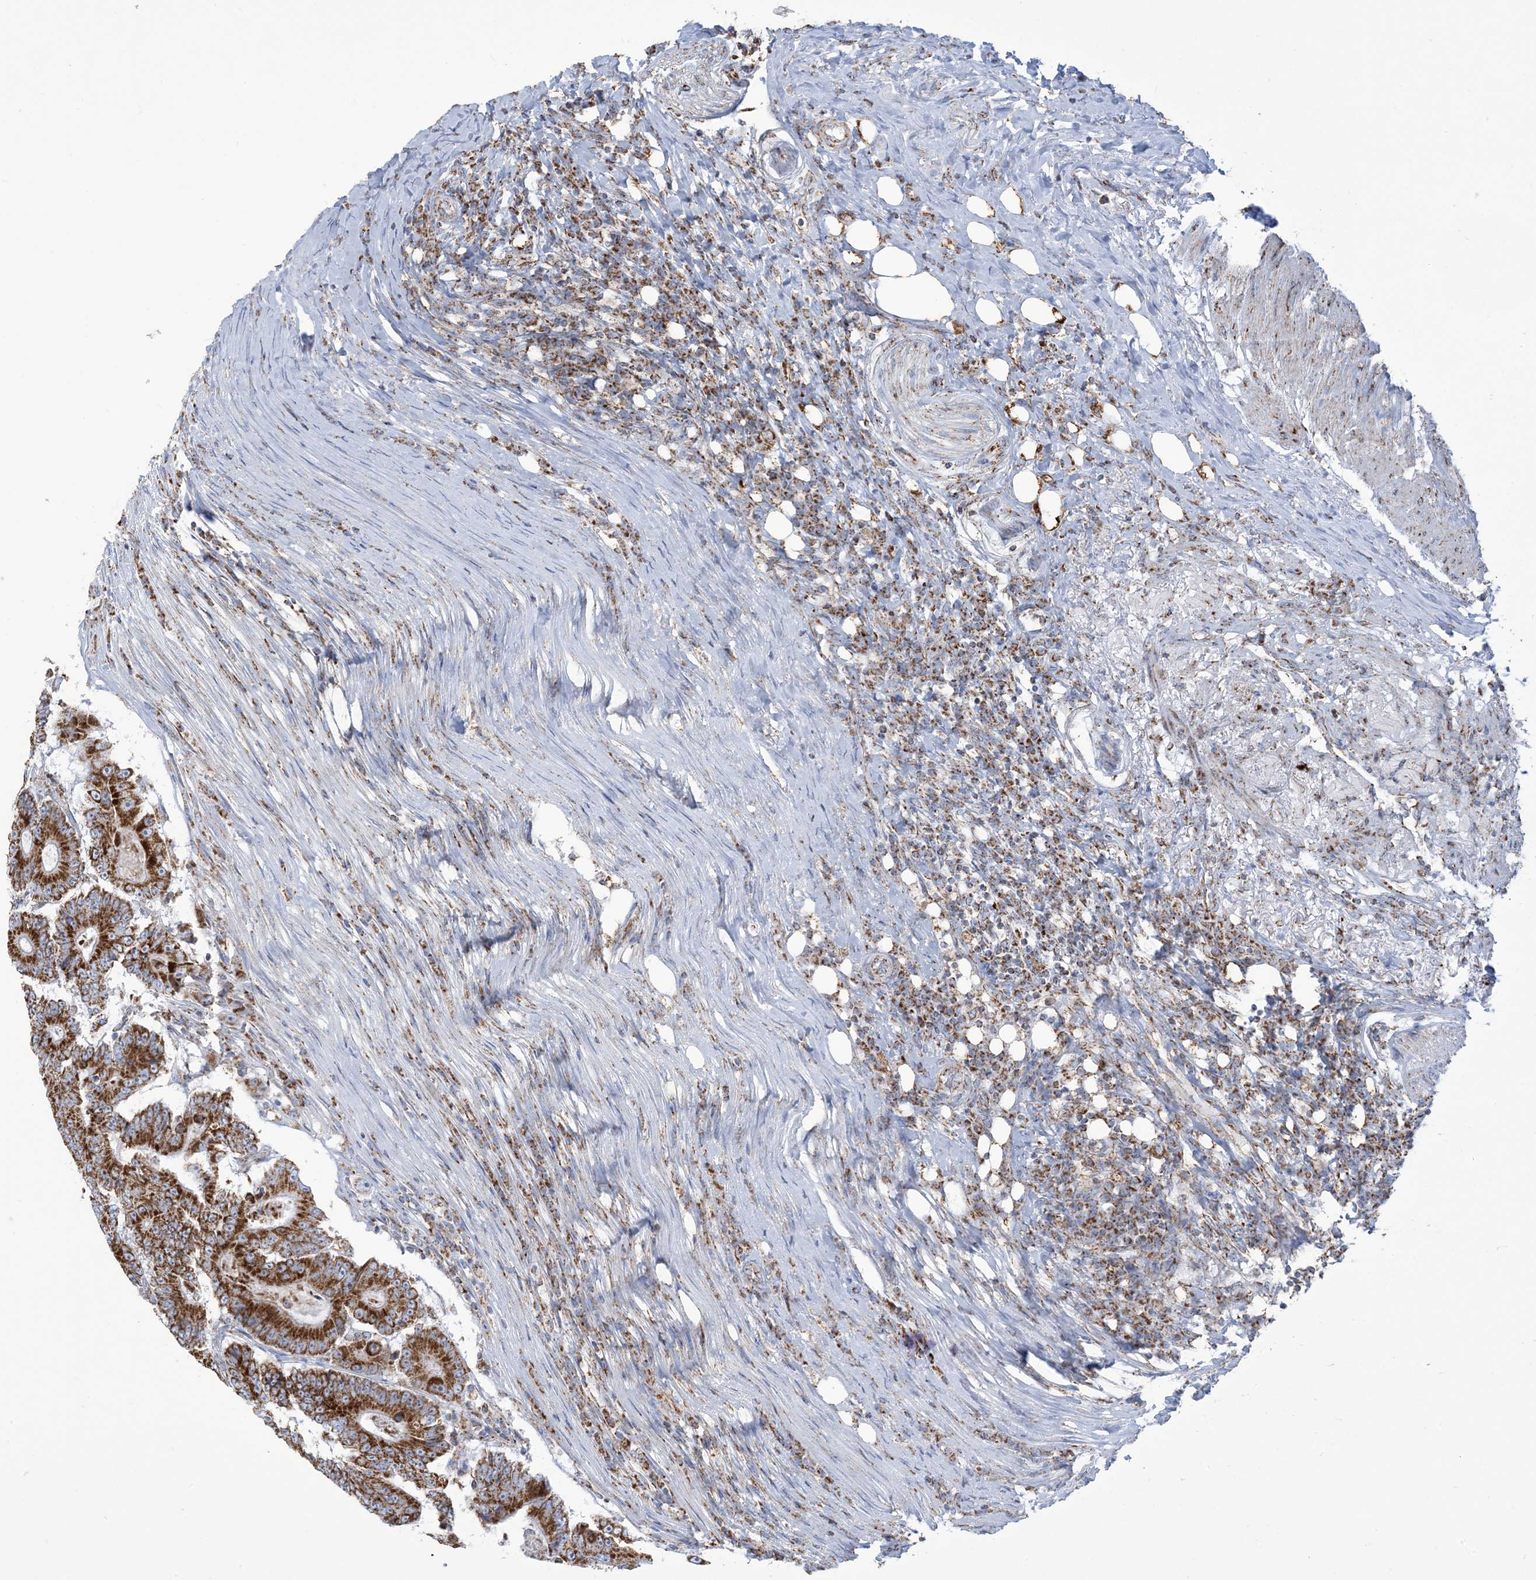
{"staining": {"intensity": "strong", "quantity": ">75%", "location": "cytoplasmic/membranous"}, "tissue": "colorectal cancer", "cell_type": "Tumor cells", "image_type": "cancer", "snomed": [{"axis": "morphology", "description": "Adenocarcinoma, NOS"}, {"axis": "topography", "description": "Colon"}], "caption": "Tumor cells demonstrate high levels of strong cytoplasmic/membranous positivity in about >75% of cells in human colorectal adenocarcinoma.", "gene": "SAMM50", "patient": {"sex": "male", "age": 83}}